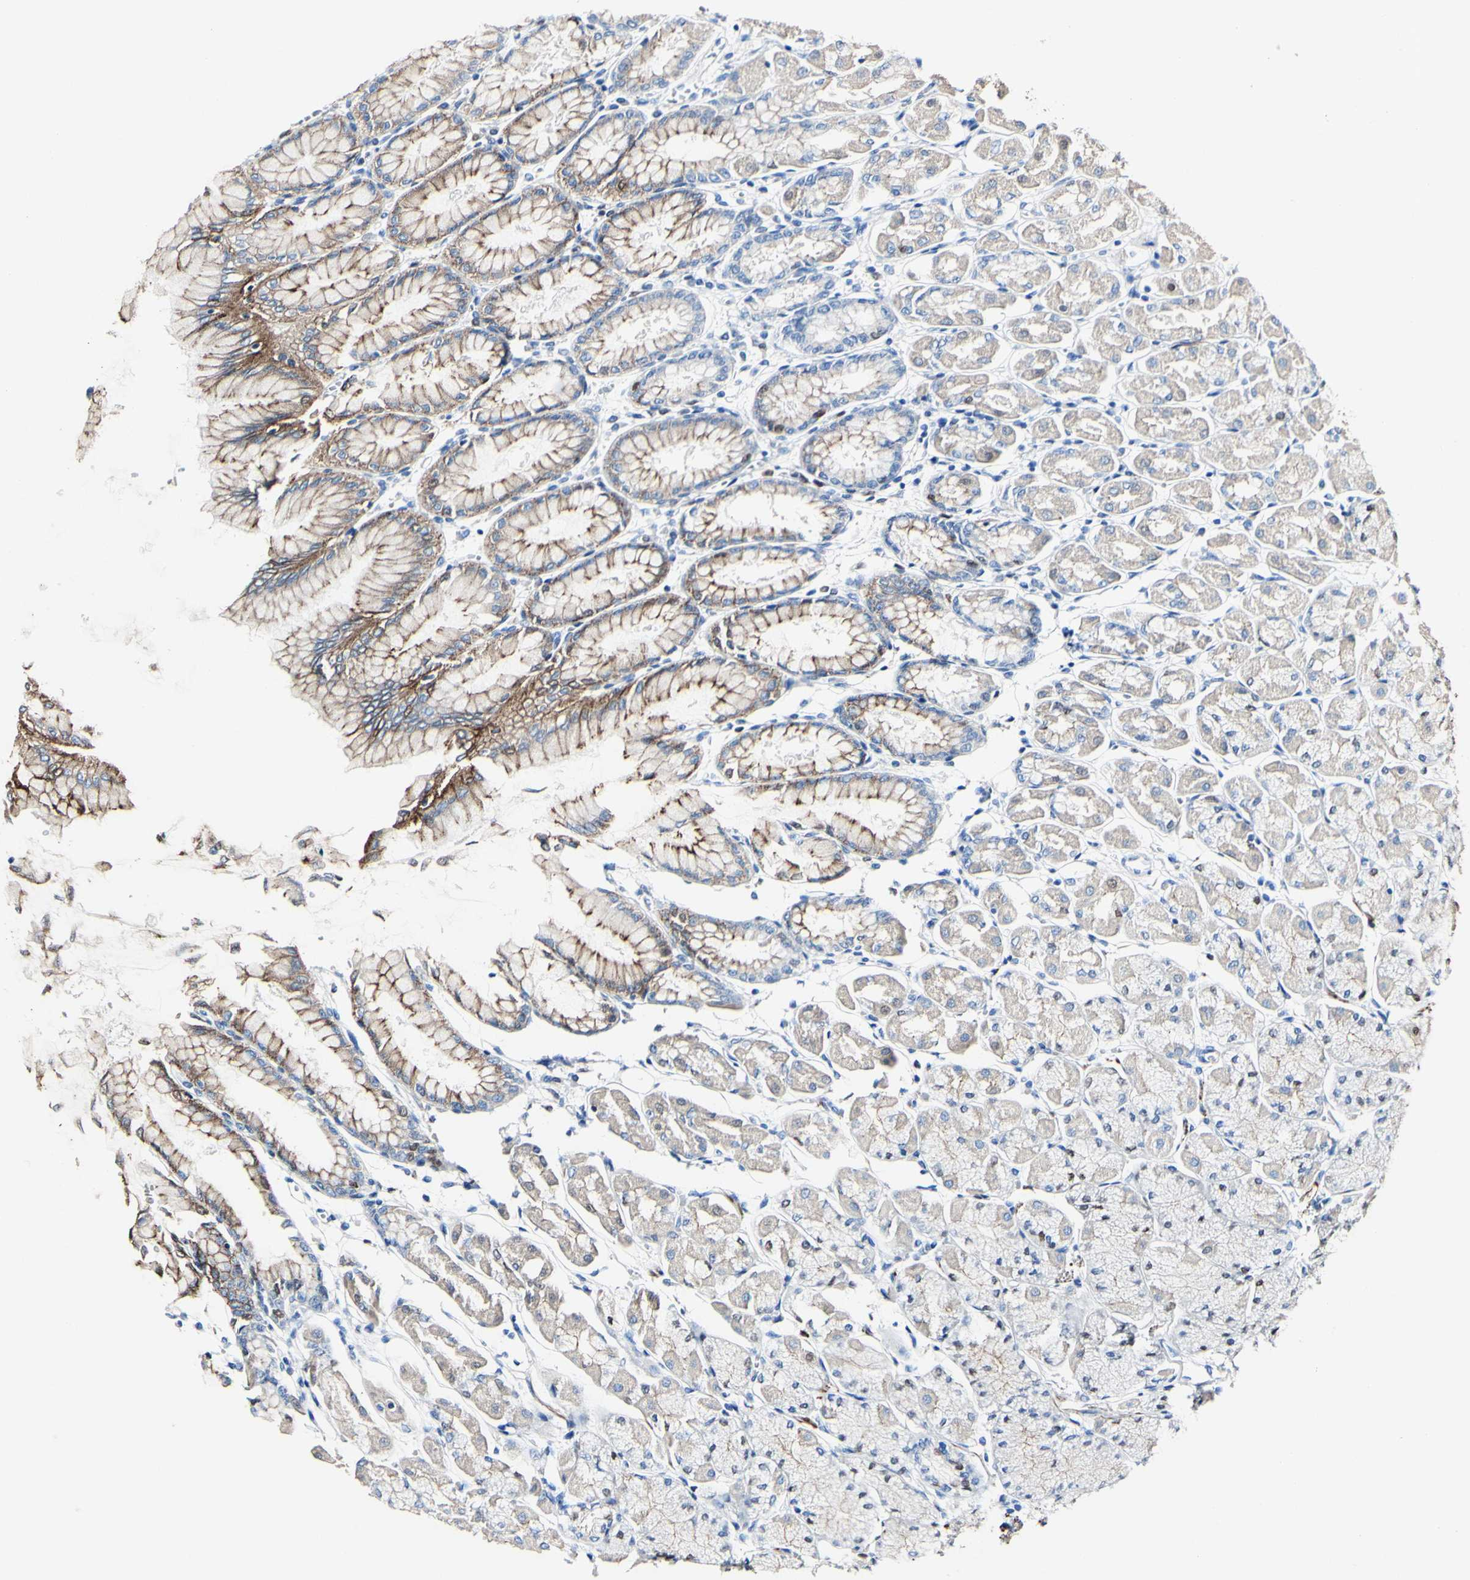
{"staining": {"intensity": "strong", "quantity": "25%-75%", "location": "cytoplasmic/membranous"}, "tissue": "stomach", "cell_type": "Glandular cells", "image_type": "normal", "snomed": [{"axis": "morphology", "description": "Normal tissue, NOS"}, {"axis": "topography", "description": "Stomach, upper"}], "caption": "Immunohistochemical staining of normal stomach displays strong cytoplasmic/membranous protein staining in about 25%-75% of glandular cells.", "gene": "DSC2", "patient": {"sex": "female", "age": 56}}